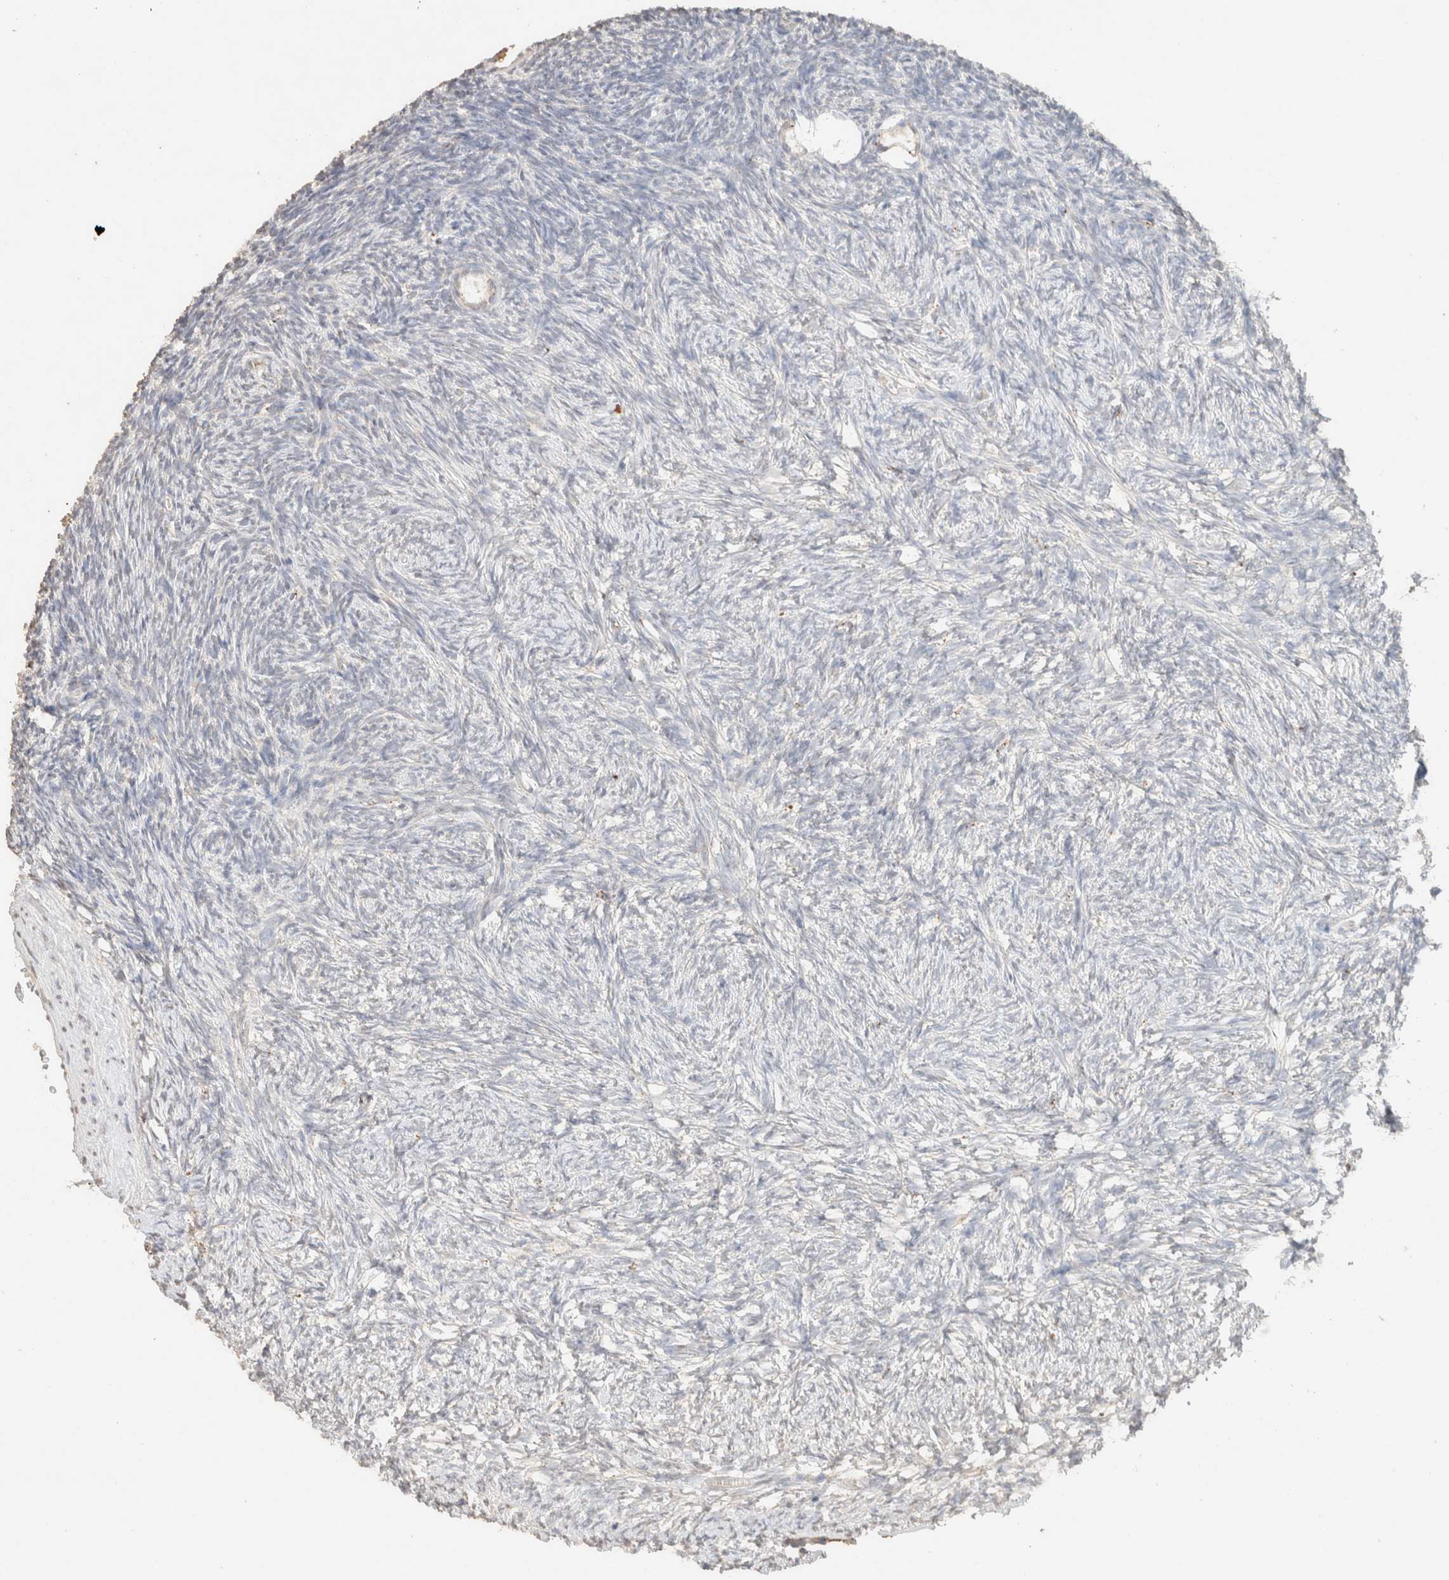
{"staining": {"intensity": "weak", "quantity": ">75%", "location": "cytoplasmic/membranous"}, "tissue": "ovary", "cell_type": "Follicle cells", "image_type": "normal", "snomed": [{"axis": "morphology", "description": "Normal tissue, NOS"}, {"axis": "topography", "description": "Ovary"}], "caption": "Immunohistochemical staining of unremarkable ovary displays low levels of weak cytoplasmic/membranous staining in approximately >75% of follicle cells. The protein of interest is stained brown, and the nuclei are stained in blue (DAB IHC with brightfield microscopy, high magnification).", "gene": "CTSC", "patient": {"sex": "female", "age": 34}}